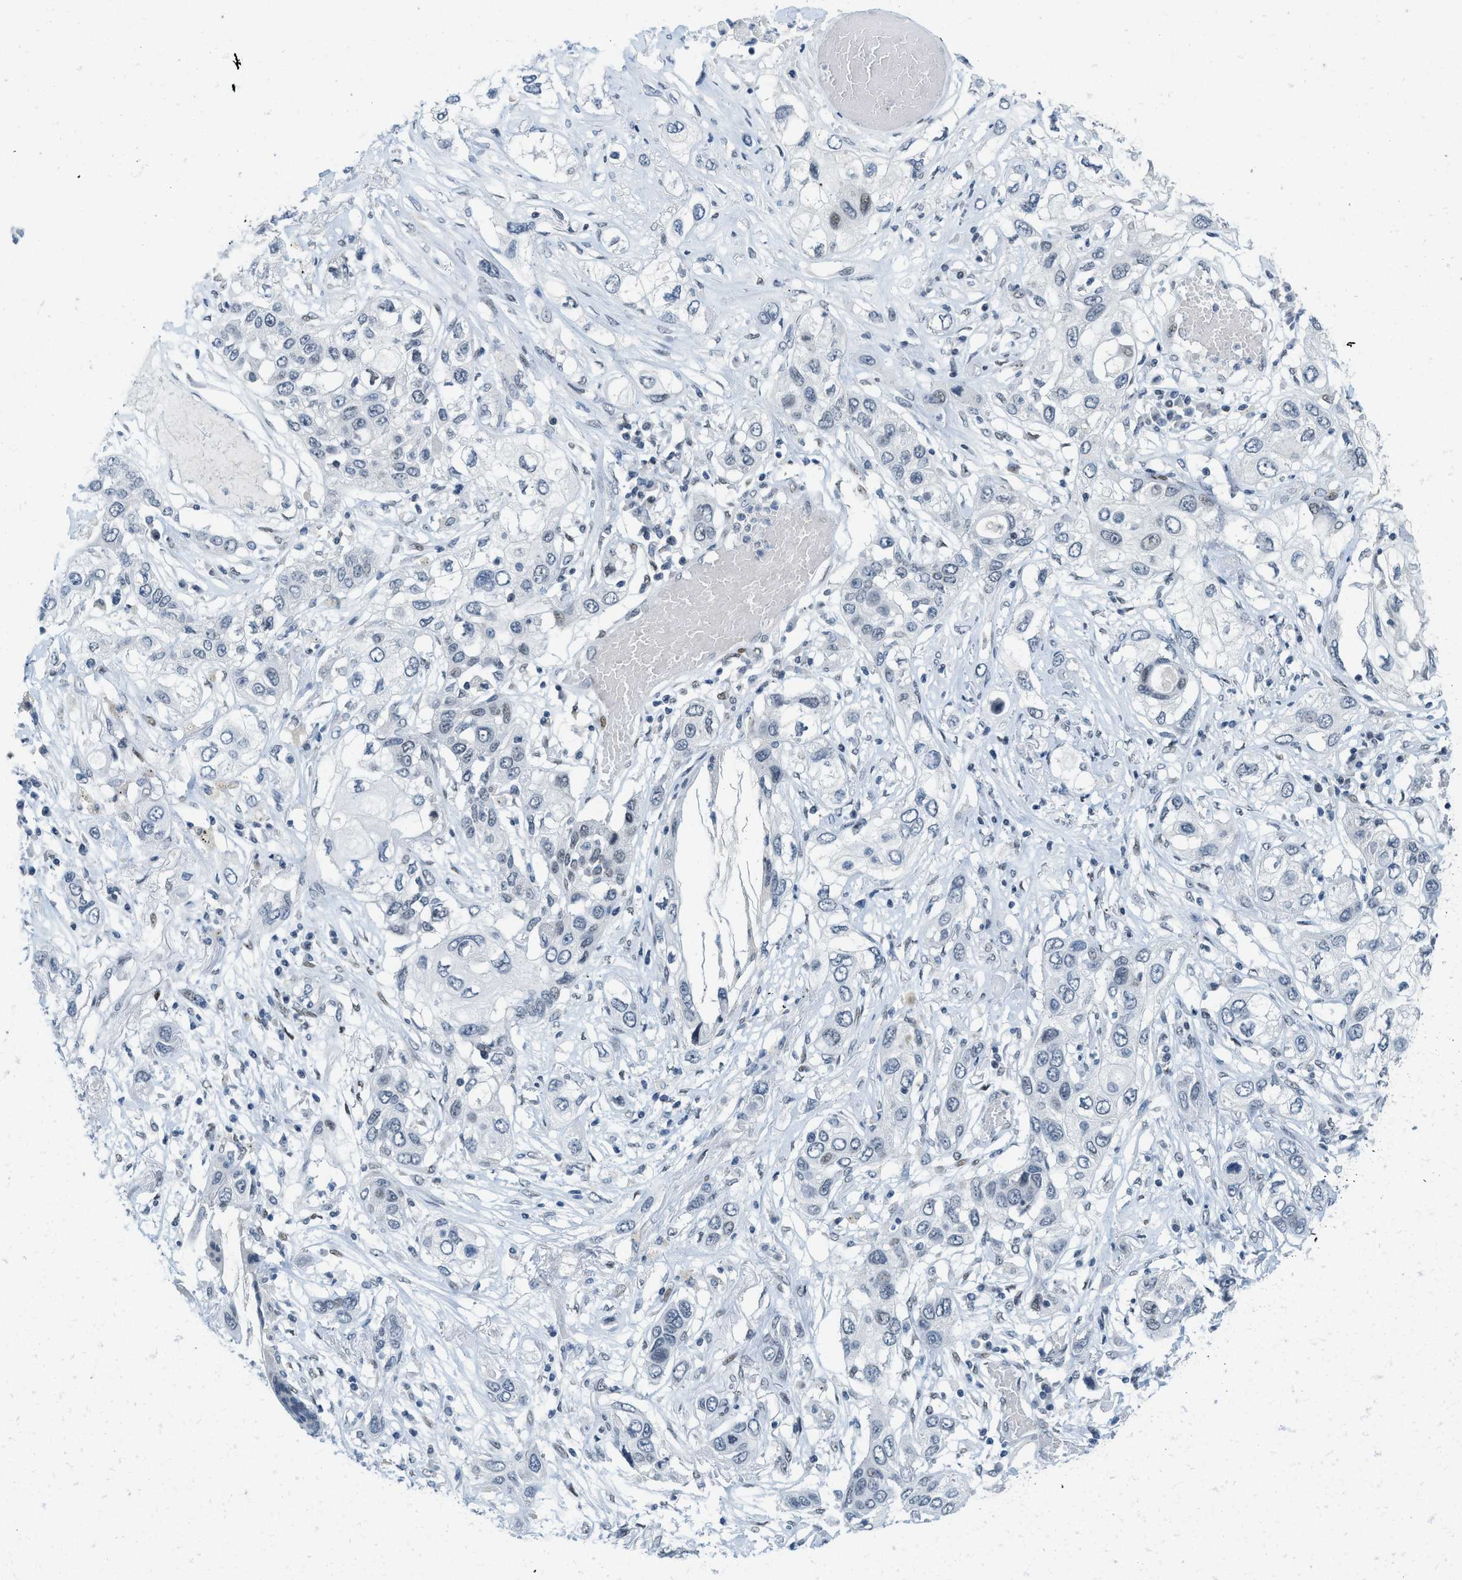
{"staining": {"intensity": "negative", "quantity": "none", "location": "none"}, "tissue": "lung cancer", "cell_type": "Tumor cells", "image_type": "cancer", "snomed": [{"axis": "morphology", "description": "Squamous cell carcinoma, NOS"}, {"axis": "topography", "description": "Lung"}], "caption": "The histopathology image reveals no staining of tumor cells in lung cancer. (DAB (3,3'-diaminobenzidine) immunohistochemistry (IHC) with hematoxylin counter stain).", "gene": "PBX1", "patient": {"sex": "male", "age": 71}}